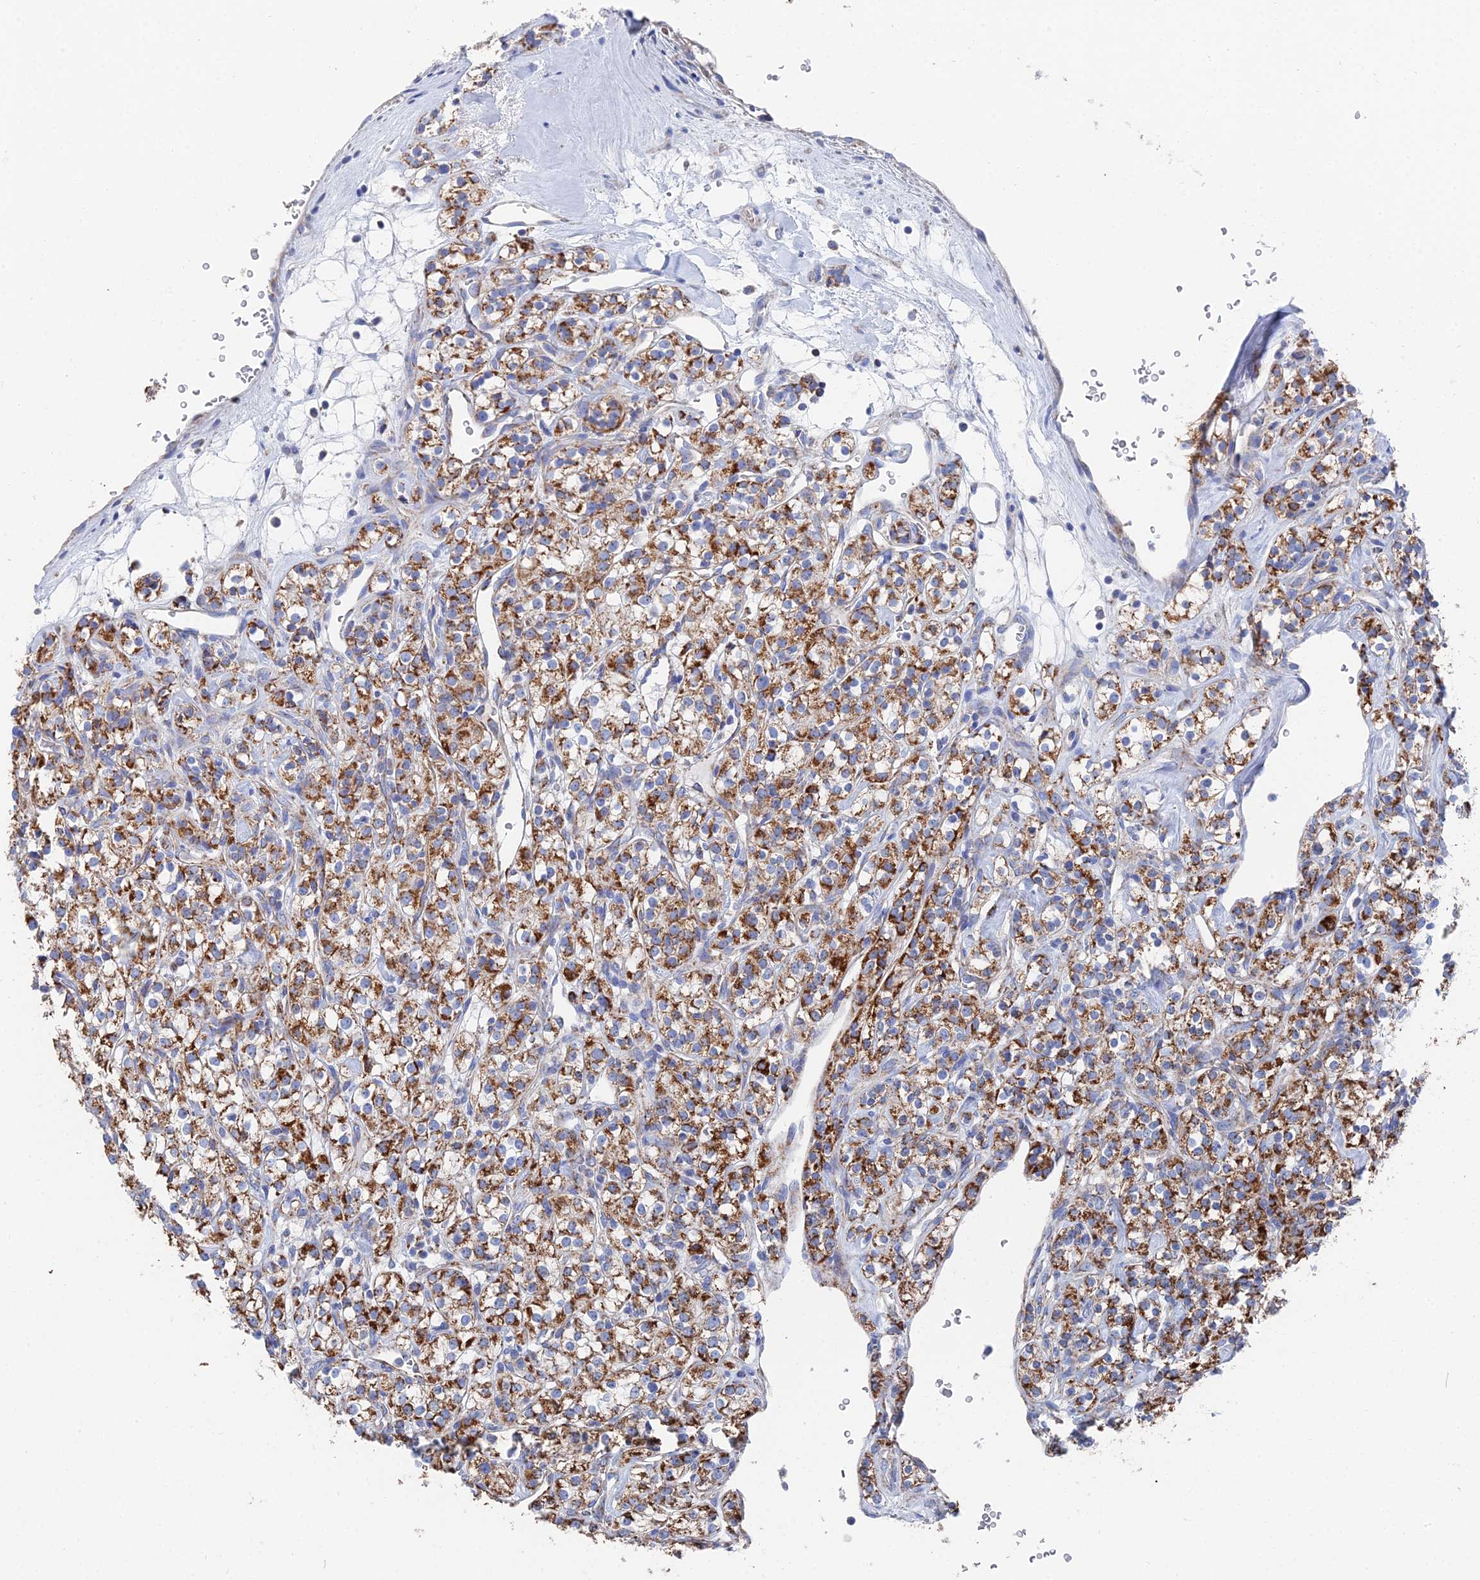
{"staining": {"intensity": "strong", "quantity": ">75%", "location": "cytoplasmic/membranous"}, "tissue": "renal cancer", "cell_type": "Tumor cells", "image_type": "cancer", "snomed": [{"axis": "morphology", "description": "Adenocarcinoma, NOS"}, {"axis": "topography", "description": "Kidney"}], "caption": "Immunohistochemical staining of human renal cancer exhibits strong cytoplasmic/membranous protein staining in approximately >75% of tumor cells.", "gene": "IFT80", "patient": {"sex": "male", "age": 77}}